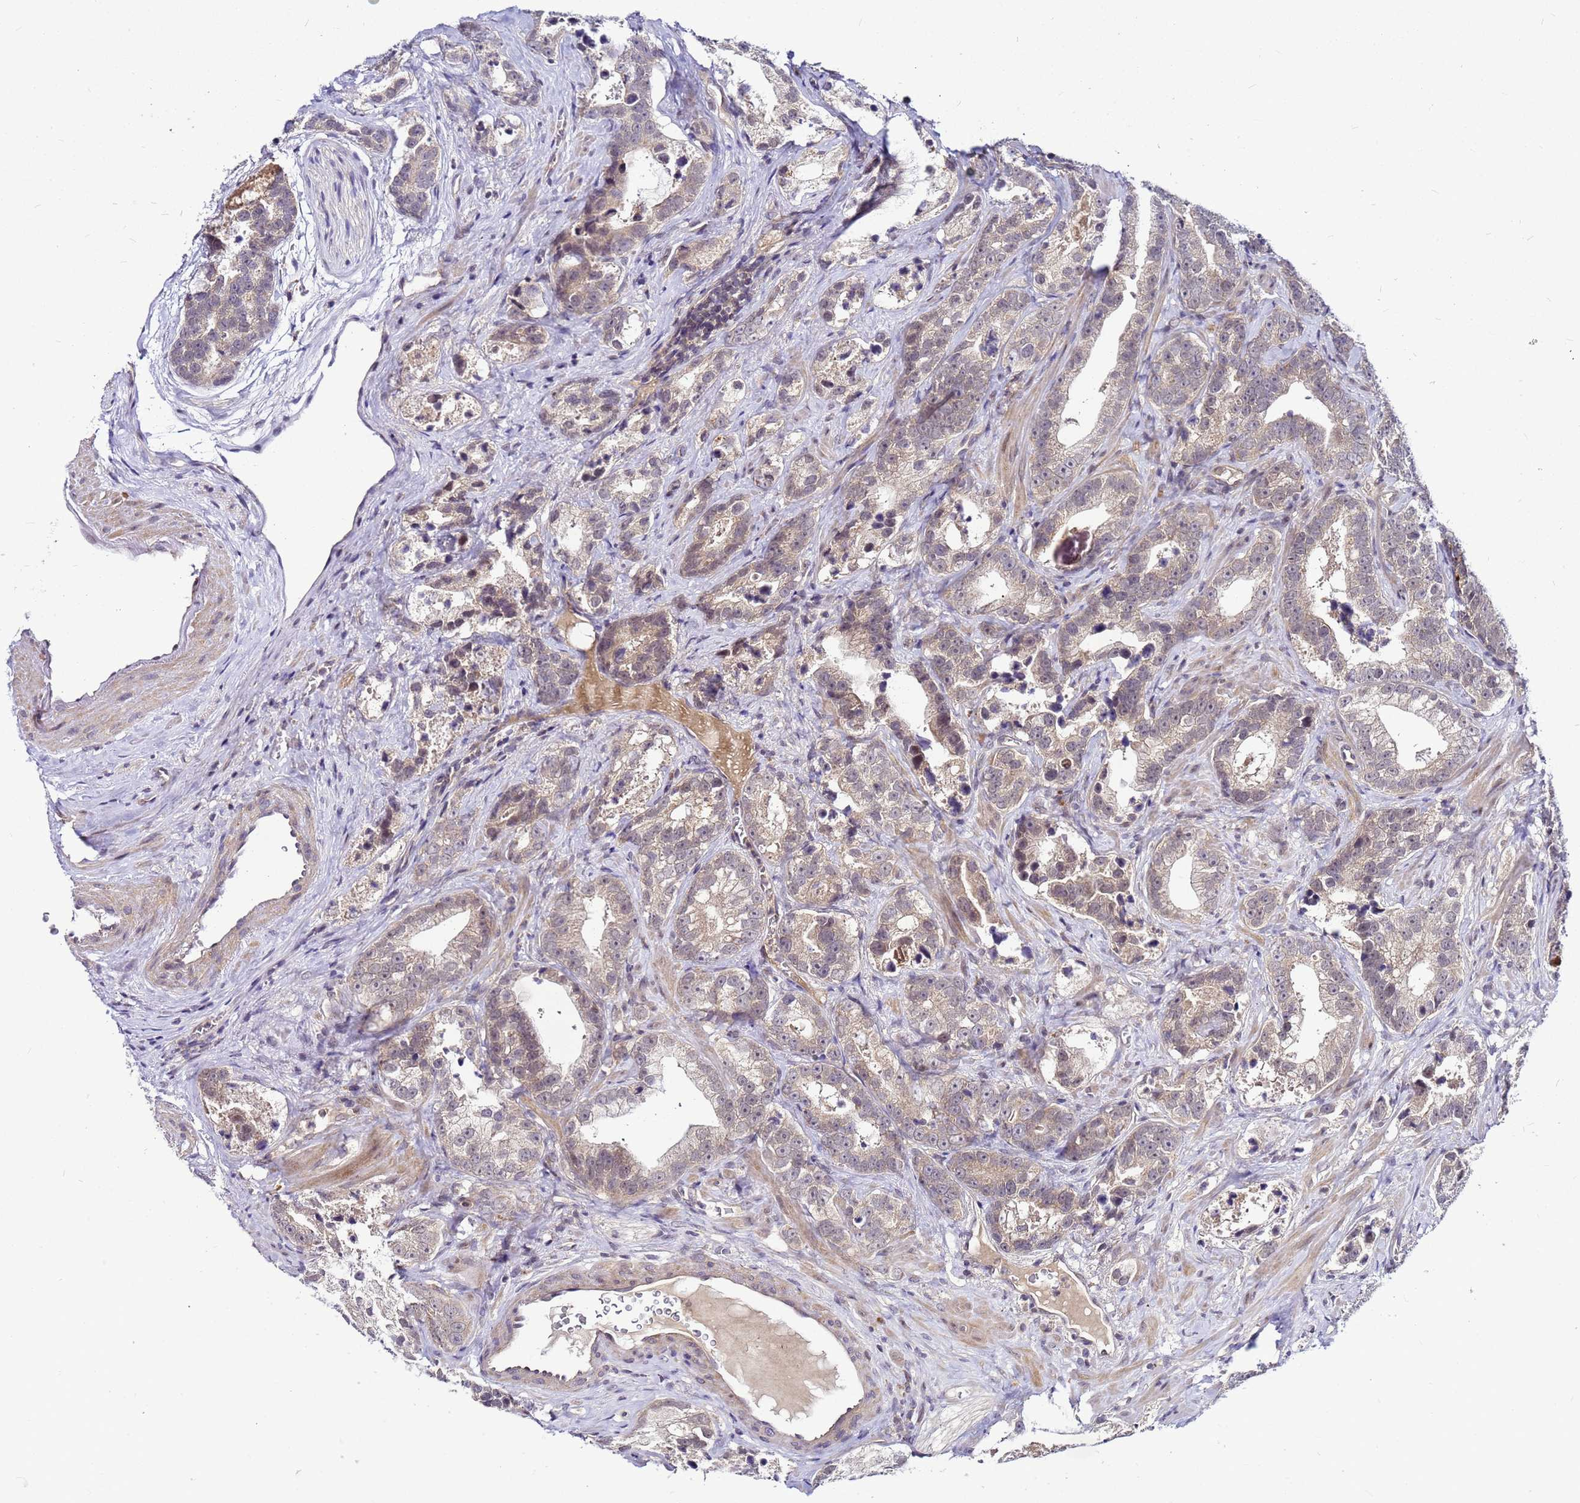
{"staining": {"intensity": "weak", "quantity": "25%-75%", "location": "cytoplasmic/membranous,nuclear"}, "tissue": "prostate cancer", "cell_type": "Tumor cells", "image_type": "cancer", "snomed": [{"axis": "morphology", "description": "Adenocarcinoma, High grade"}, {"axis": "topography", "description": "Prostate"}], "caption": "Human prostate cancer (adenocarcinoma (high-grade)) stained for a protein (brown) exhibits weak cytoplasmic/membranous and nuclear positive positivity in approximately 25%-75% of tumor cells.", "gene": "SAT1", "patient": {"sex": "male", "age": 62}}